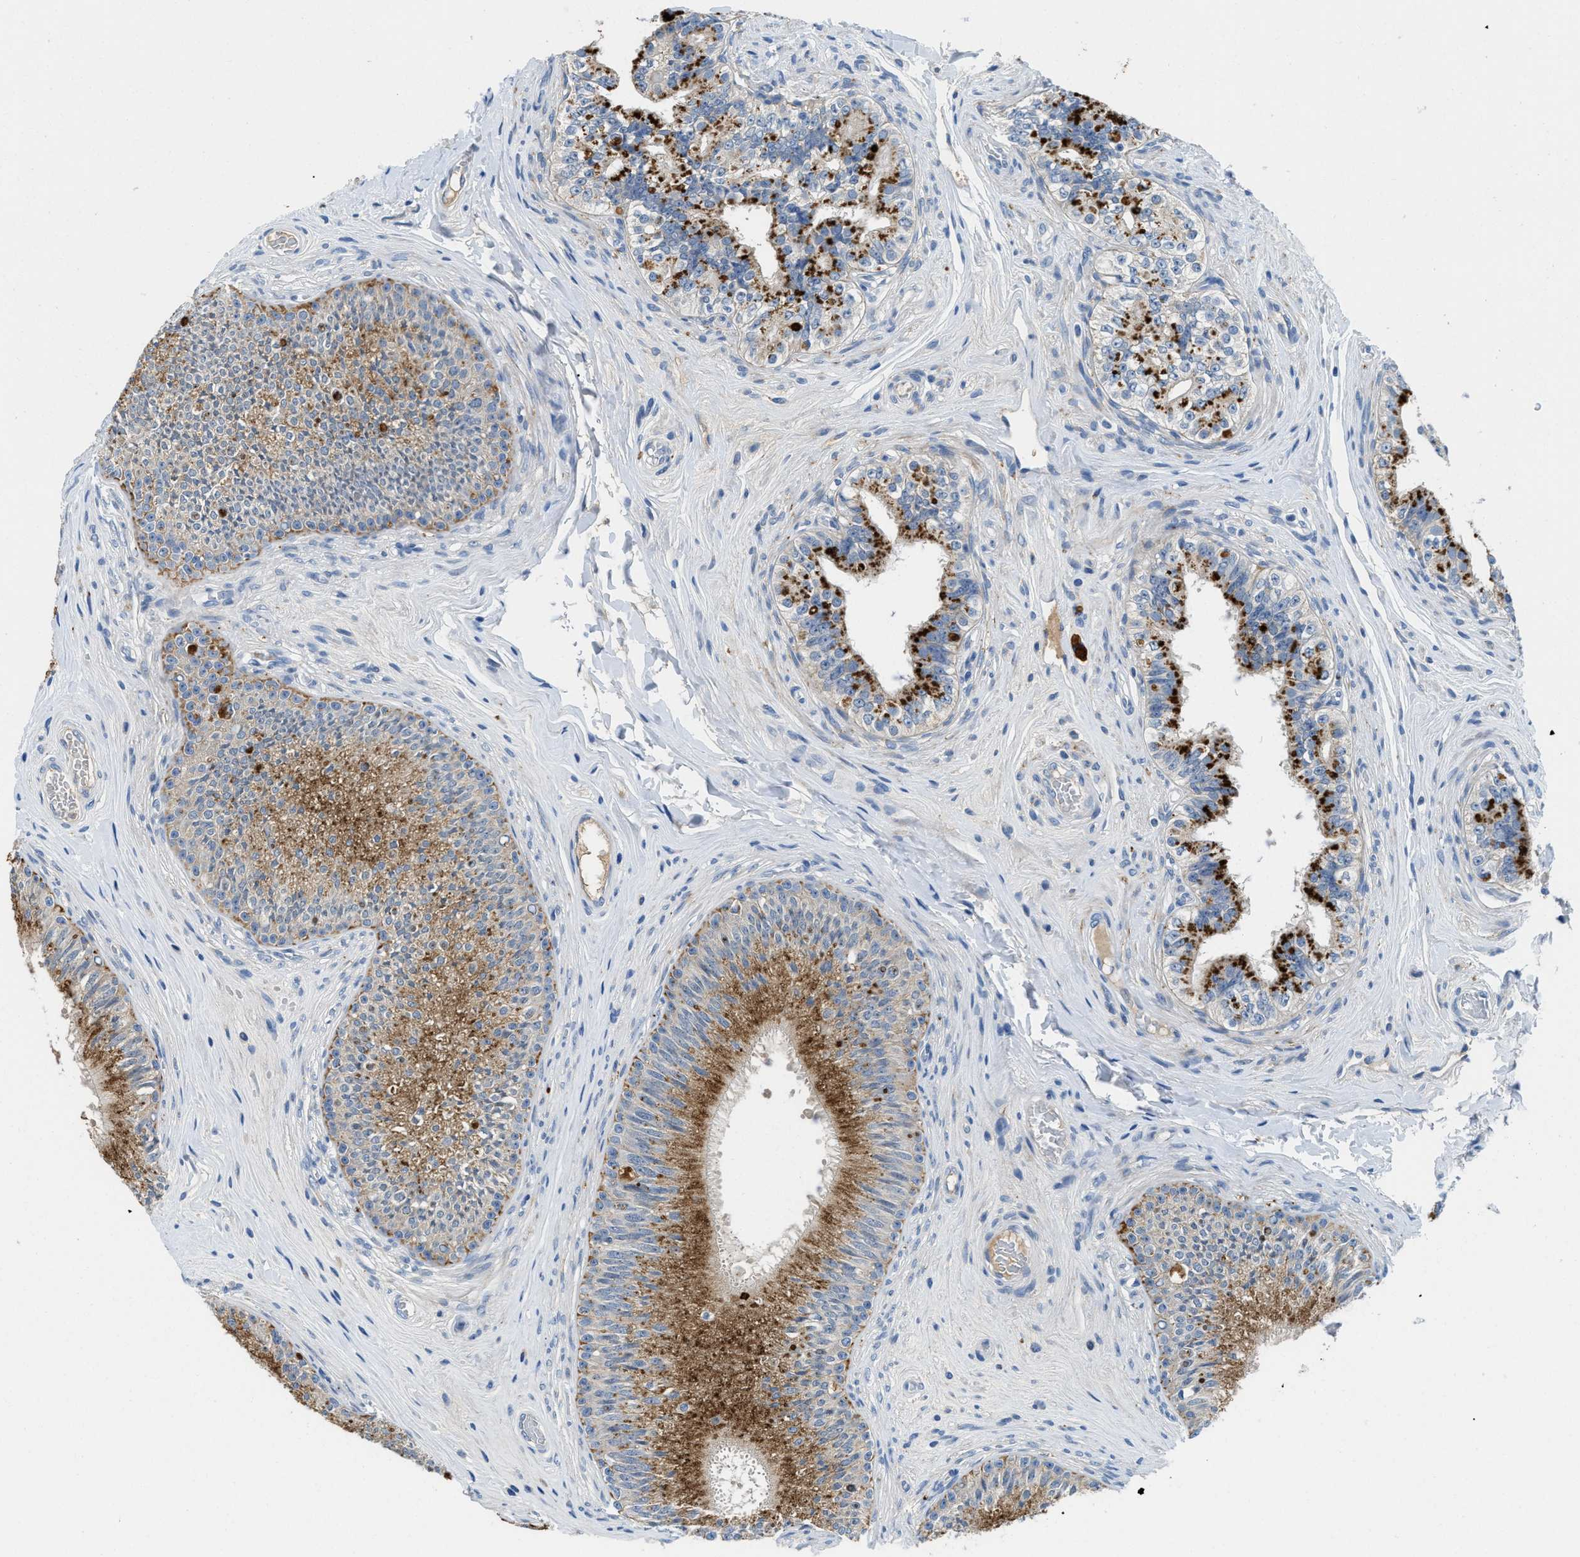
{"staining": {"intensity": "moderate", "quantity": ">75%", "location": "cytoplasmic/membranous"}, "tissue": "epididymis", "cell_type": "Glandular cells", "image_type": "normal", "snomed": [{"axis": "morphology", "description": "Normal tissue, NOS"}, {"axis": "topography", "description": "Testis"}, {"axis": "topography", "description": "Epididymis"}], "caption": "Human epididymis stained for a protein (brown) exhibits moderate cytoplasmic/membranous positive positivity in approximately >75% of glandular cells.", "gene": "TSPAN3", "patient": {"sex": "male", "age": 36}}